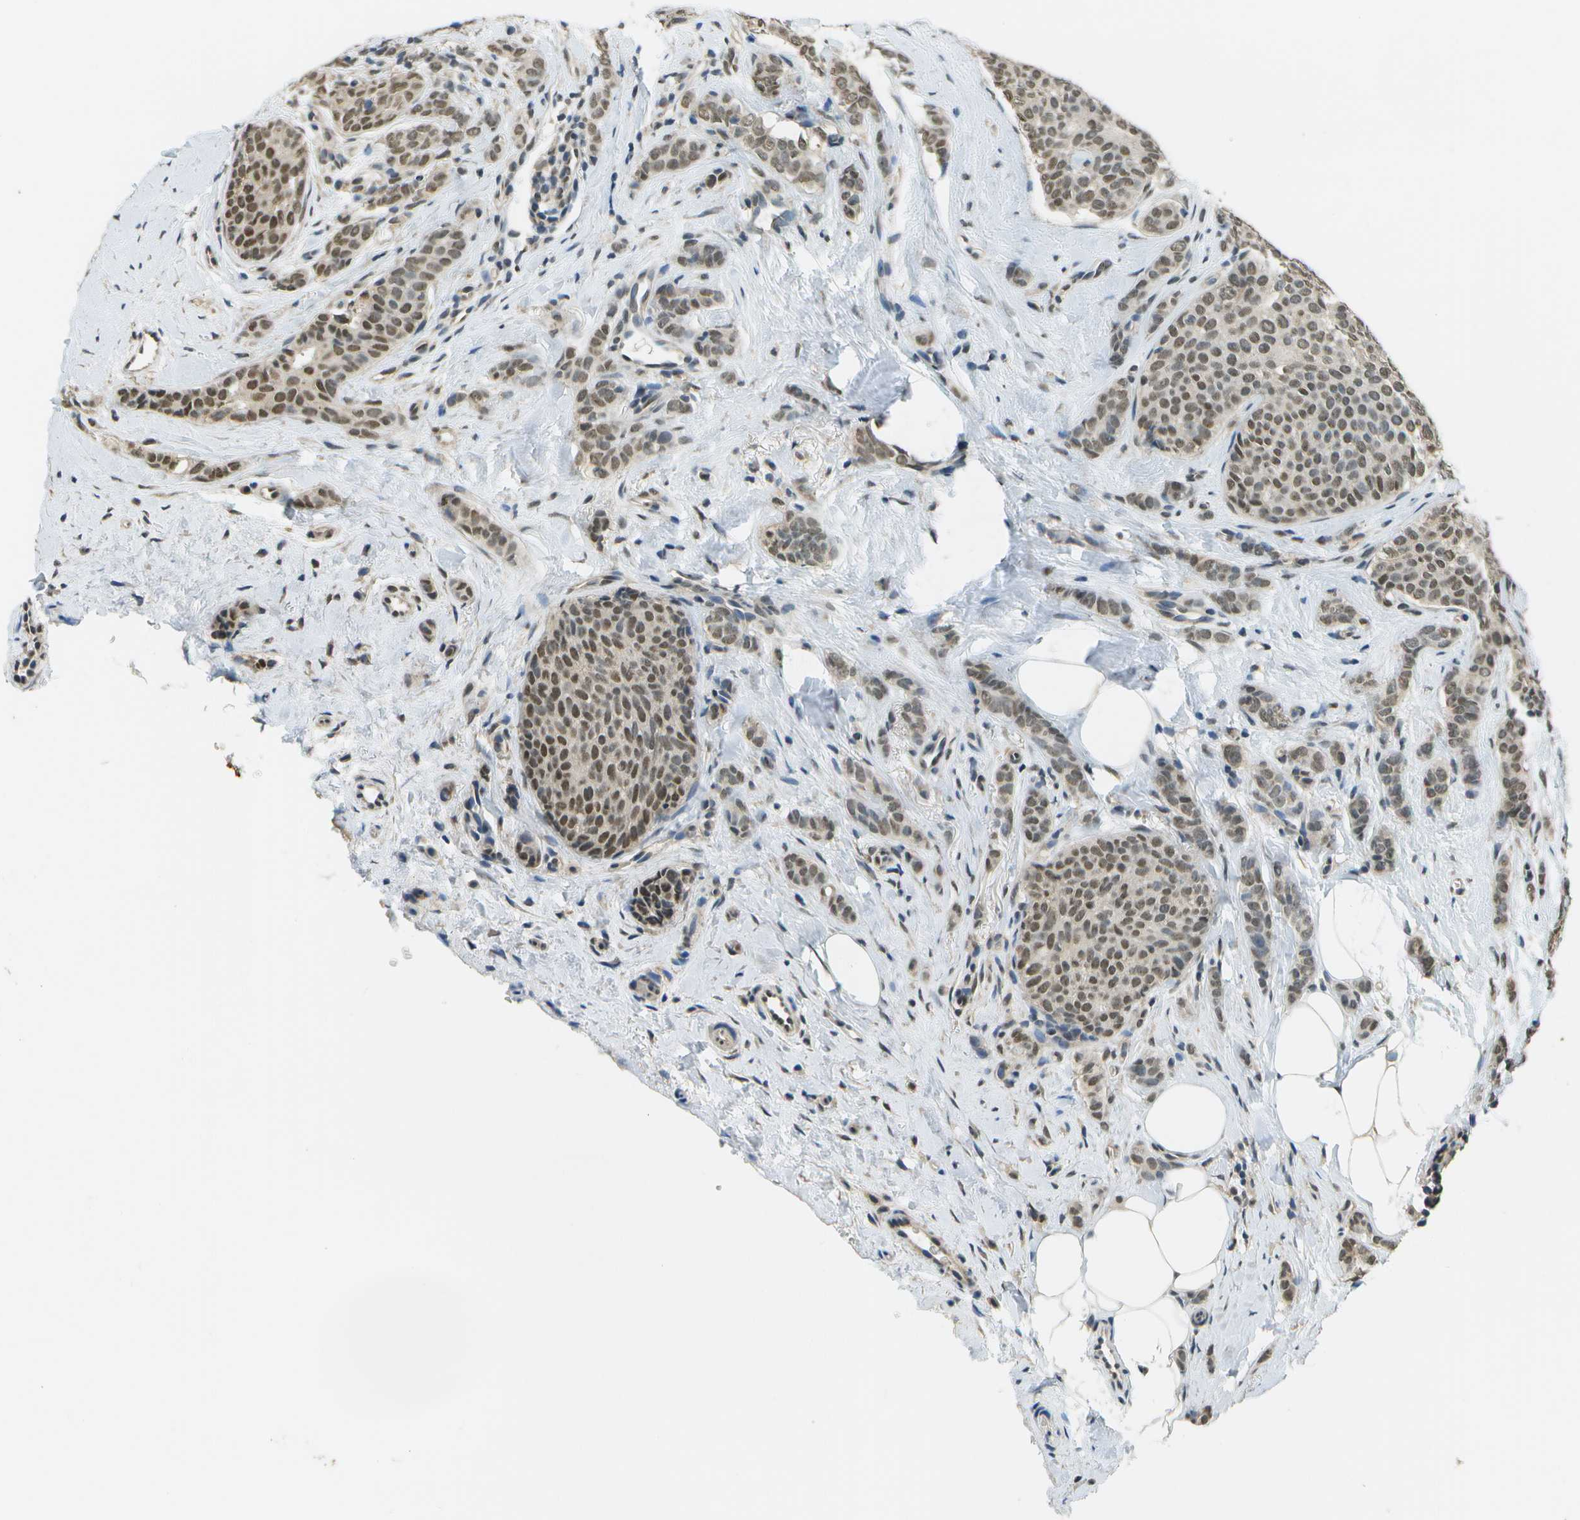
{"staining": {"intensity": "moderate", "quantity": ">75%", "location": "nuclear"}, "tissue": "breast cancer", "cell_type": "Tumor cells", "image_type": "cancer", "snomed": [{"axis": "morphology", "description": "Lobular carcinoma"}, {"axis": "topography", "description": "Skin"}, {"axis": "topography", "description": "Breast"}], "caption": "Moderate nuclear staining for a protein is appreciated in approximately >75% of tumor cells of breast lobular carcinoma using immunohistochemistry (IHC).", "gene": "ABL2", "patient": {"sex": "female", "age": 46}}